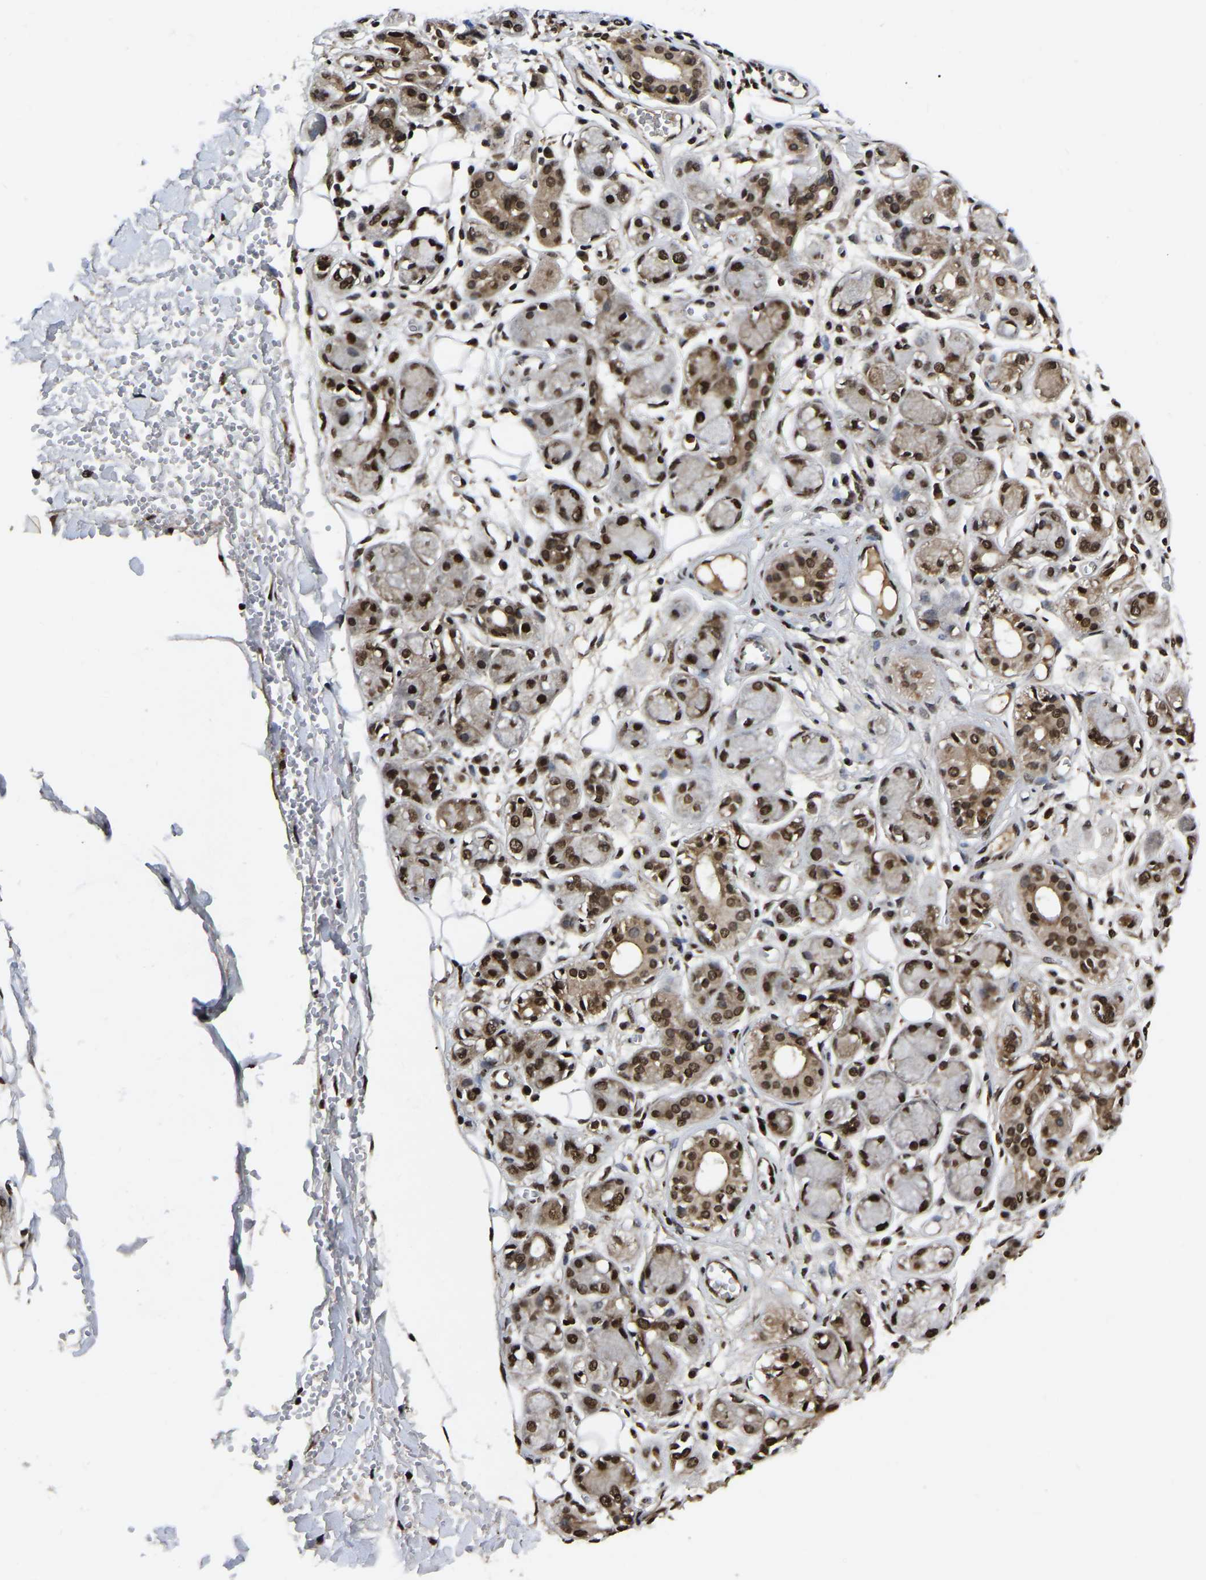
{"staining": {"intensity": "moderate", "quantity": ">75%", "location": "cytoplasmic/membranous,nuclear"}, "tissue": "adipose tissue", "cell_type": "Adipocytes", "image_type": "normal", "snomed": [{"axis": "morphology", "description": "Normal tissue, NOS"}, {"axis": "morphology", "description": "Inflammation, NOS"}, {"axis": "topography", "description": "Salivary gland"}, {"axis": "topography", "description": "Peripheral nerve tissue"}], "caption": "Human adipose tissue stained with a brown dye displays moderate cytoplasmic/membranous,nuclear positive positivity in about >75% of adipocytes.", "gene": "TRIM35", "patient": {"sex": "female", "age": 75}}